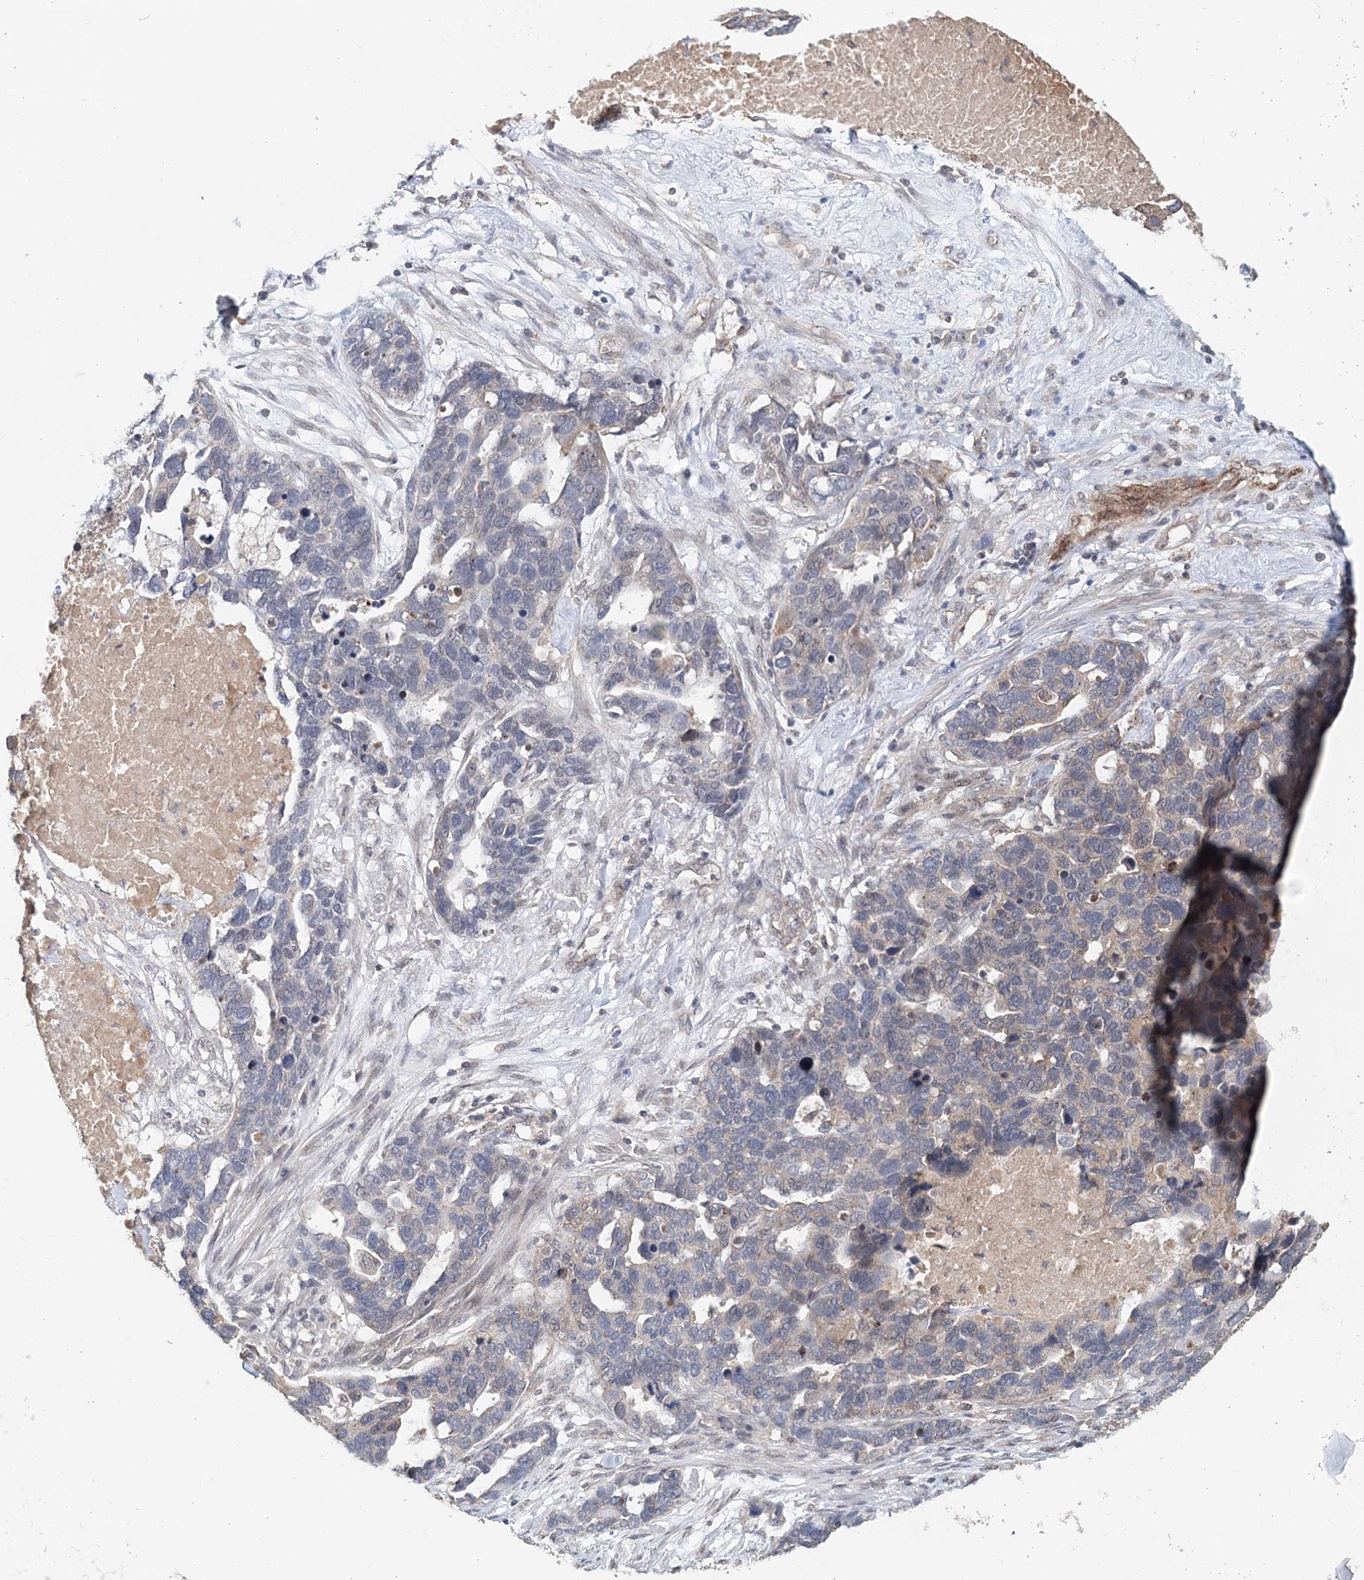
{"staining": {"intensity": "negative", "quantity": "none", "location": "none"}, "tissue": "ovarian cancer", "cell_type": "Tumor cells", "image_type": "cancer", "snomed": [{"axis": "morphology", "description": "Cystadenocarcinoma, serous, NOS"}, {"axis": "topography", "description": "Ovary"}], "caption": "Immunohistochemistry (IHC) micrograph of neoplastic tissue: ovarian cancer (serous cystadenocarcinoma) stained with DAB (3,3'-diaminobenzidine) shows no significant protein positivity in tumor cells.", "gene": "FBXO38", "patient": {"sex": "female", "age": 54}}